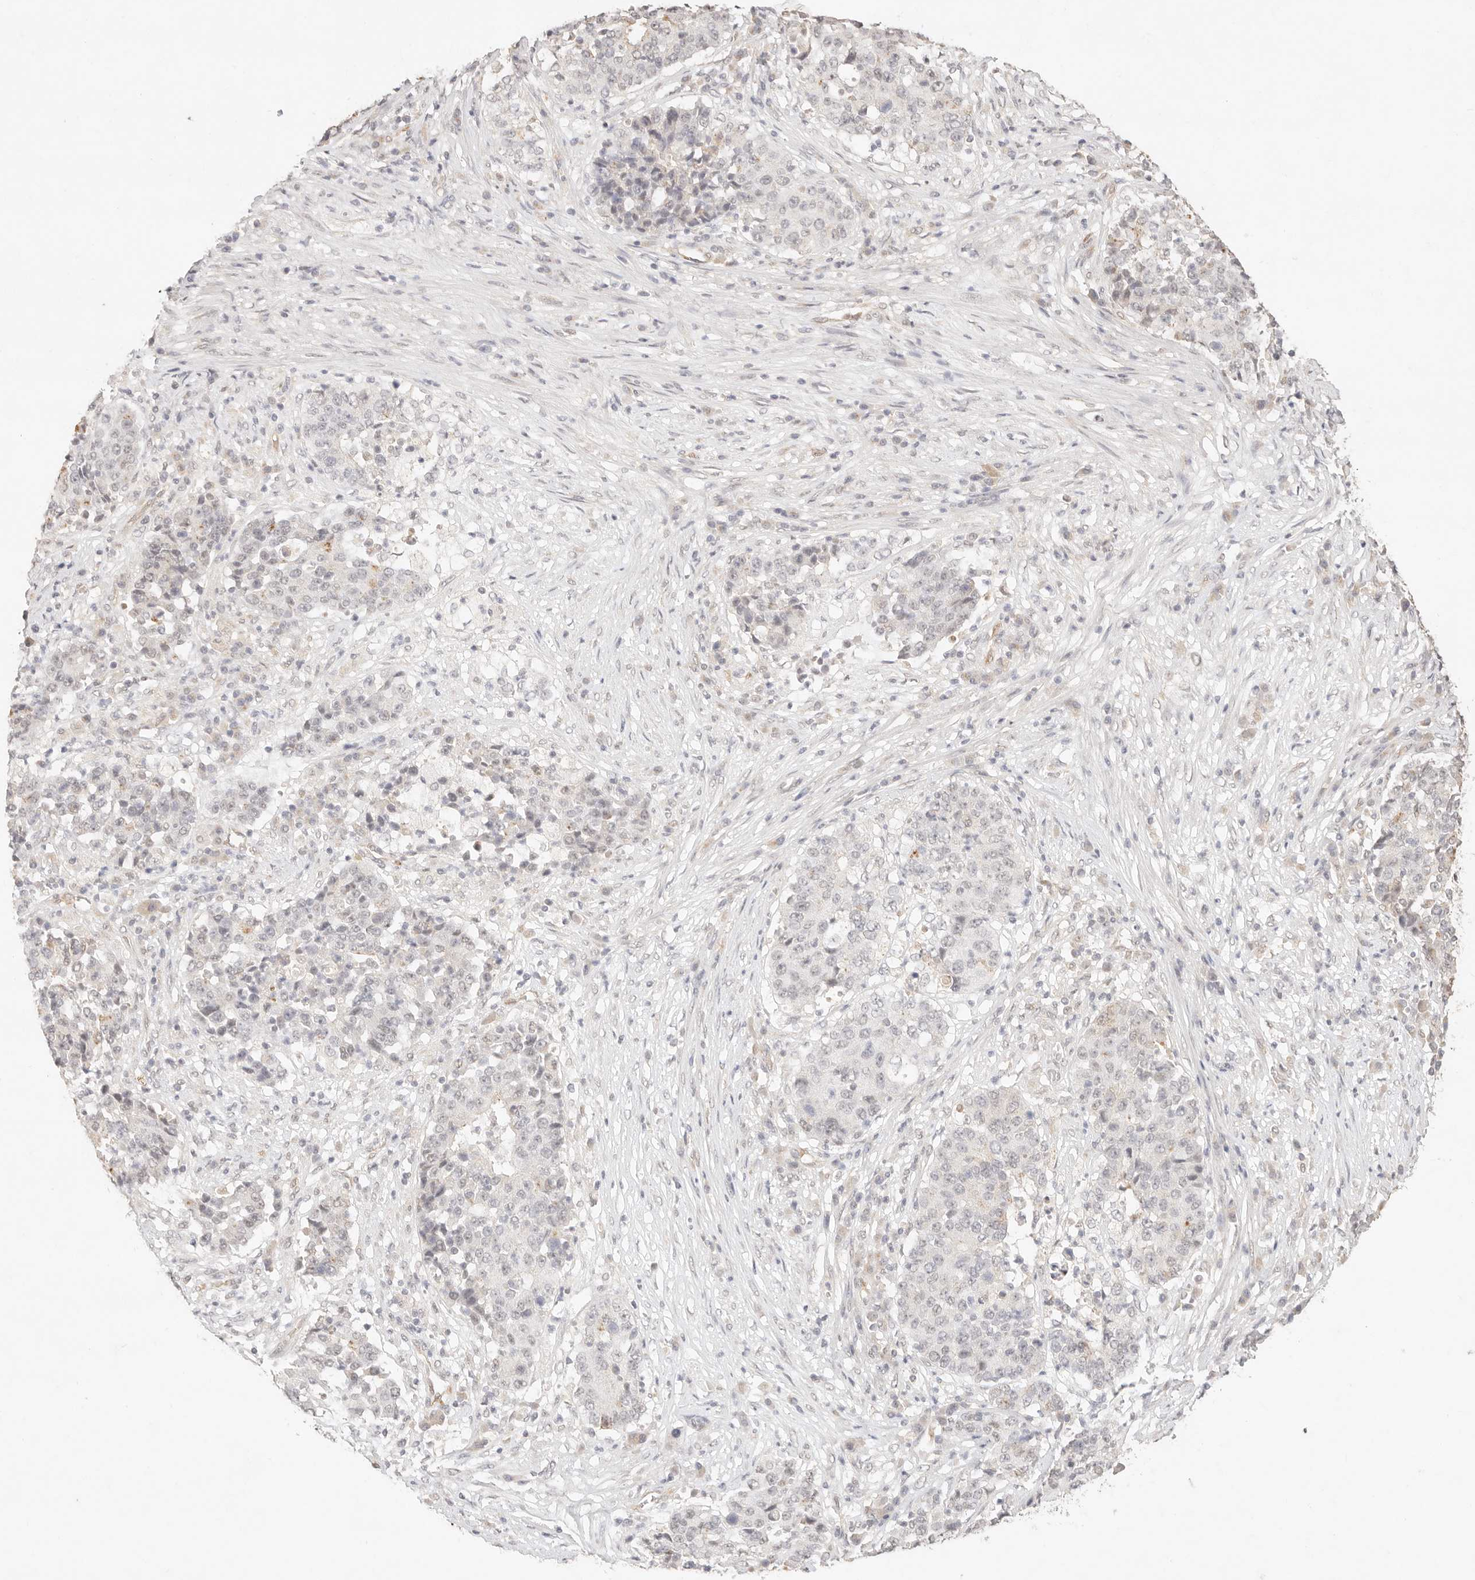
{"staining": {"intensity": "negative", "quantity": "none", "location": "none"}, "tissue": "stomach cancer", "cell_type": "Tumor cells", "image_type": "cancer", "snomed": [{"axis": "morphology", "description": "Adenocarcinoma, NOS"}, {"axis": "topography", "description": "Stomach"}], "caption": "Tumor cells are negative for protein expression in human stomach cancer.", "gene": "GPR156", "patient": {"sex": "male", "age": 59}}